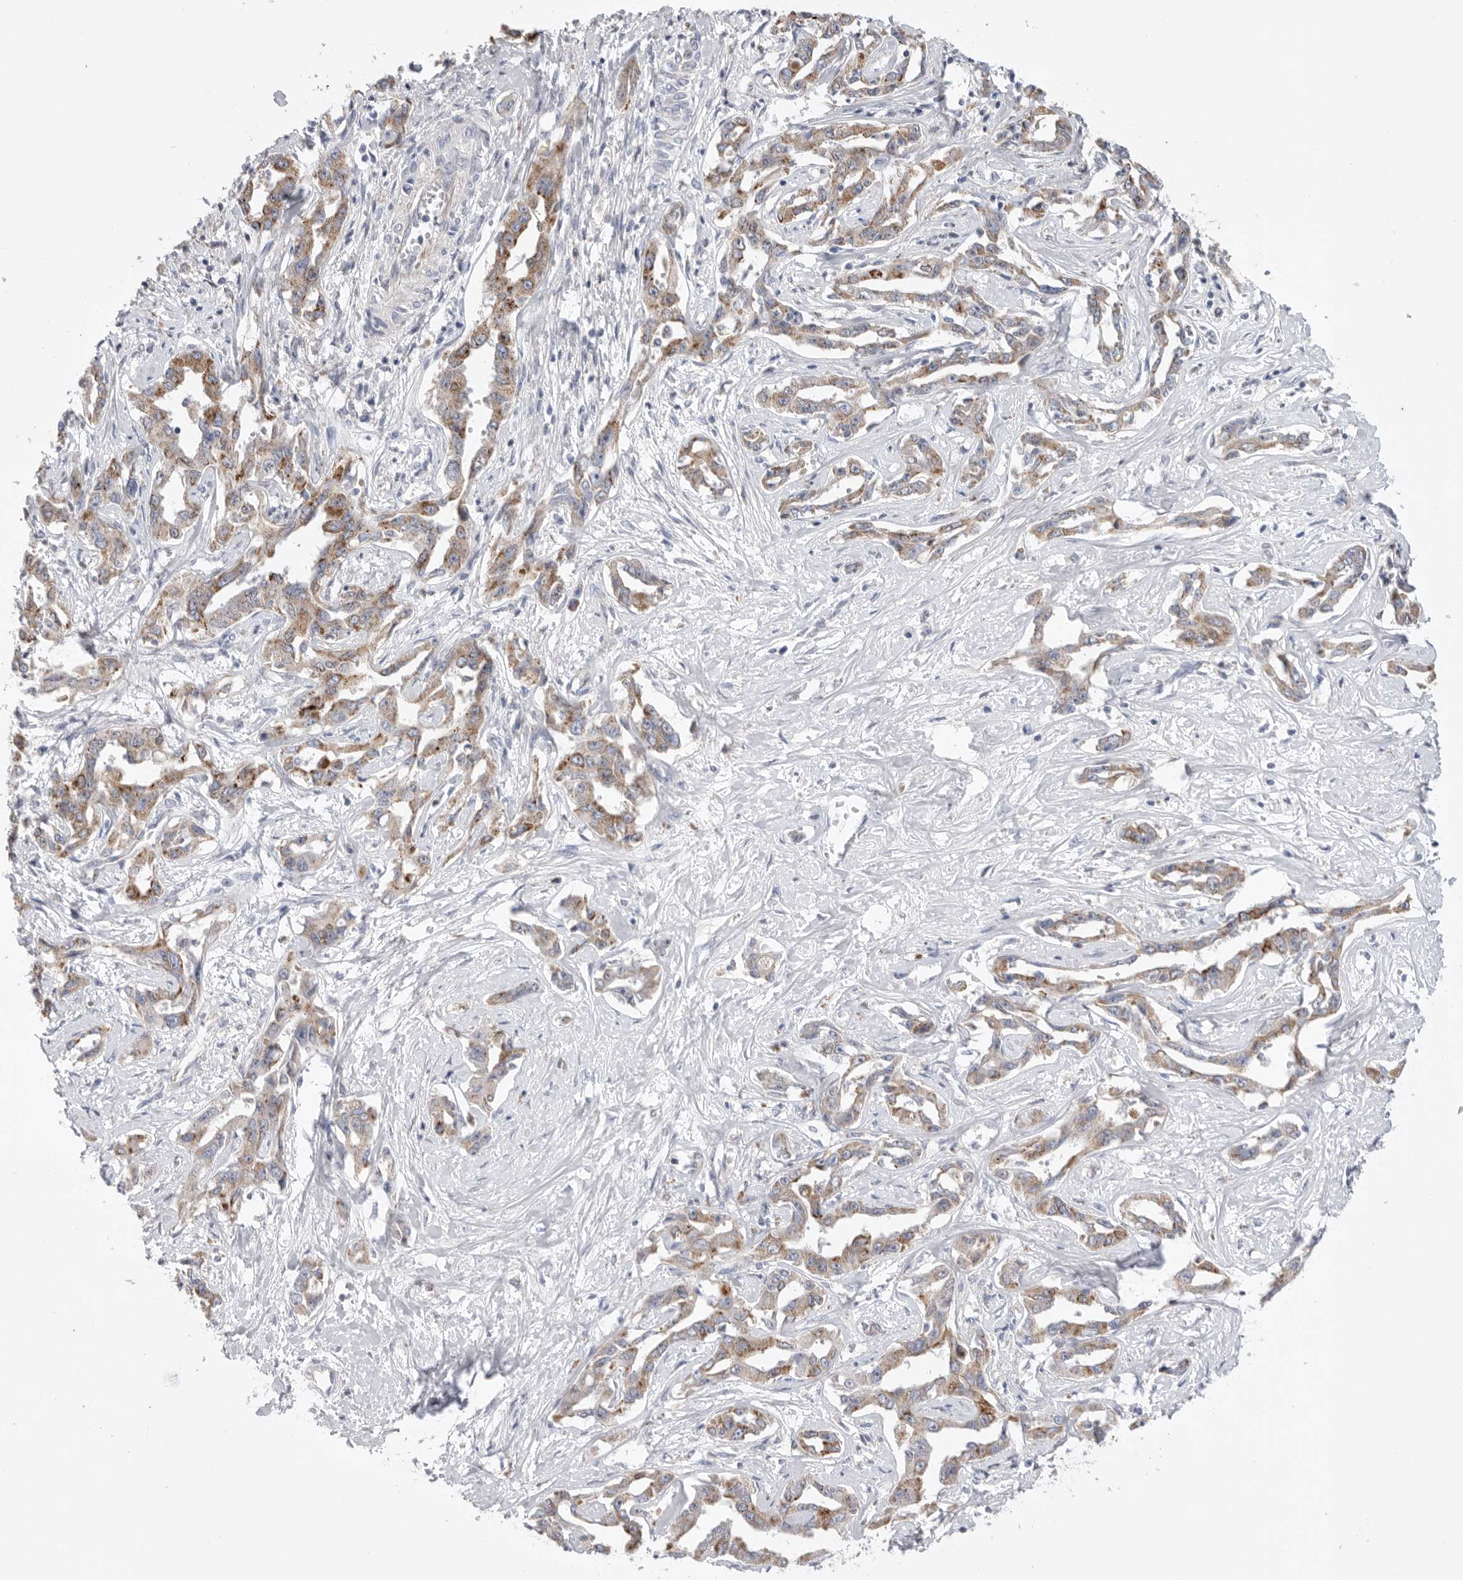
{"staining": {"intensity": "moderate", "quantity": ">75%", "location": "cytoplasmic/membranous"}, "tissue": "liver cancer", "cell_type": "Tumor cells", "image_type": "cancer", "snomed": [{"axis": "morphology", "description": "Cholangiocarcinoma"}, {"axis": "topography", "description": "Liver"}], "caption": "Immunohistochemistry (DAB) staining of human liver cholangiocarcinoma demonstrates moderate cytoplasmic/membranous protein staining in approximately >75% of tumor cells.", "gene": "CCDC126", "patient": {"sex": "male", "age": 59}}